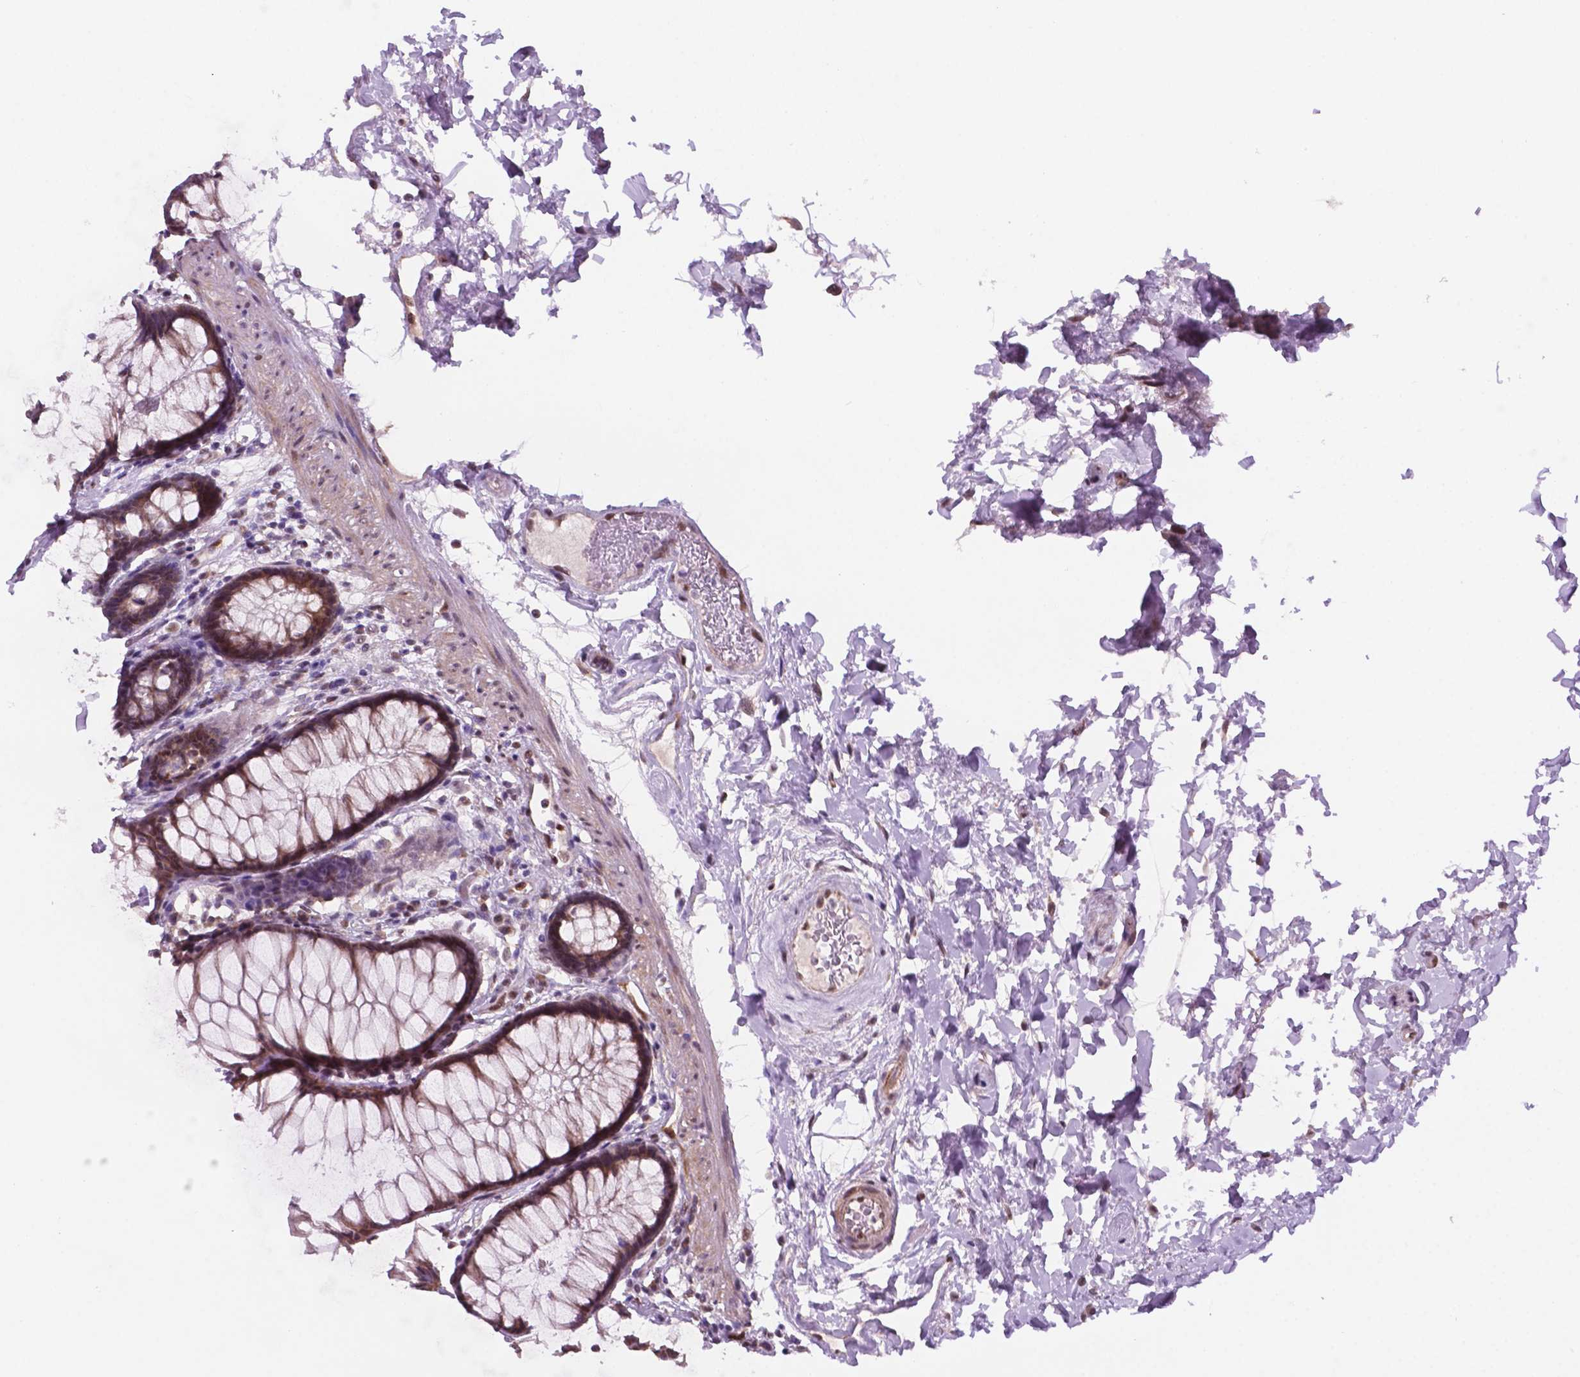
{"staining": {"intensity": "moderate", "quantity": ">75%", "location": "cytoplasmic/membranous,nuclear"}, "tissue": "rectum", "cell_type": "Glandular cells", "image_type": "normal", "snomed": [{"axis": "morphology", "description": "Normal tissue, NOS"}, {"axis": "topography", "description": "Rectum"}], "caption": "IHC (DAB (3,3'-diaminobenzidine)) staining of unremarkable human rectum reveals moderate cytoplasmic/membranous,nuclear protein expression in approximately >75% of glandular cells. The protein of interest is shown in brown color, while the nuclei are stained blue.", "gene": "C18orf21", "patient": {"sex": "male", "age": 72}}